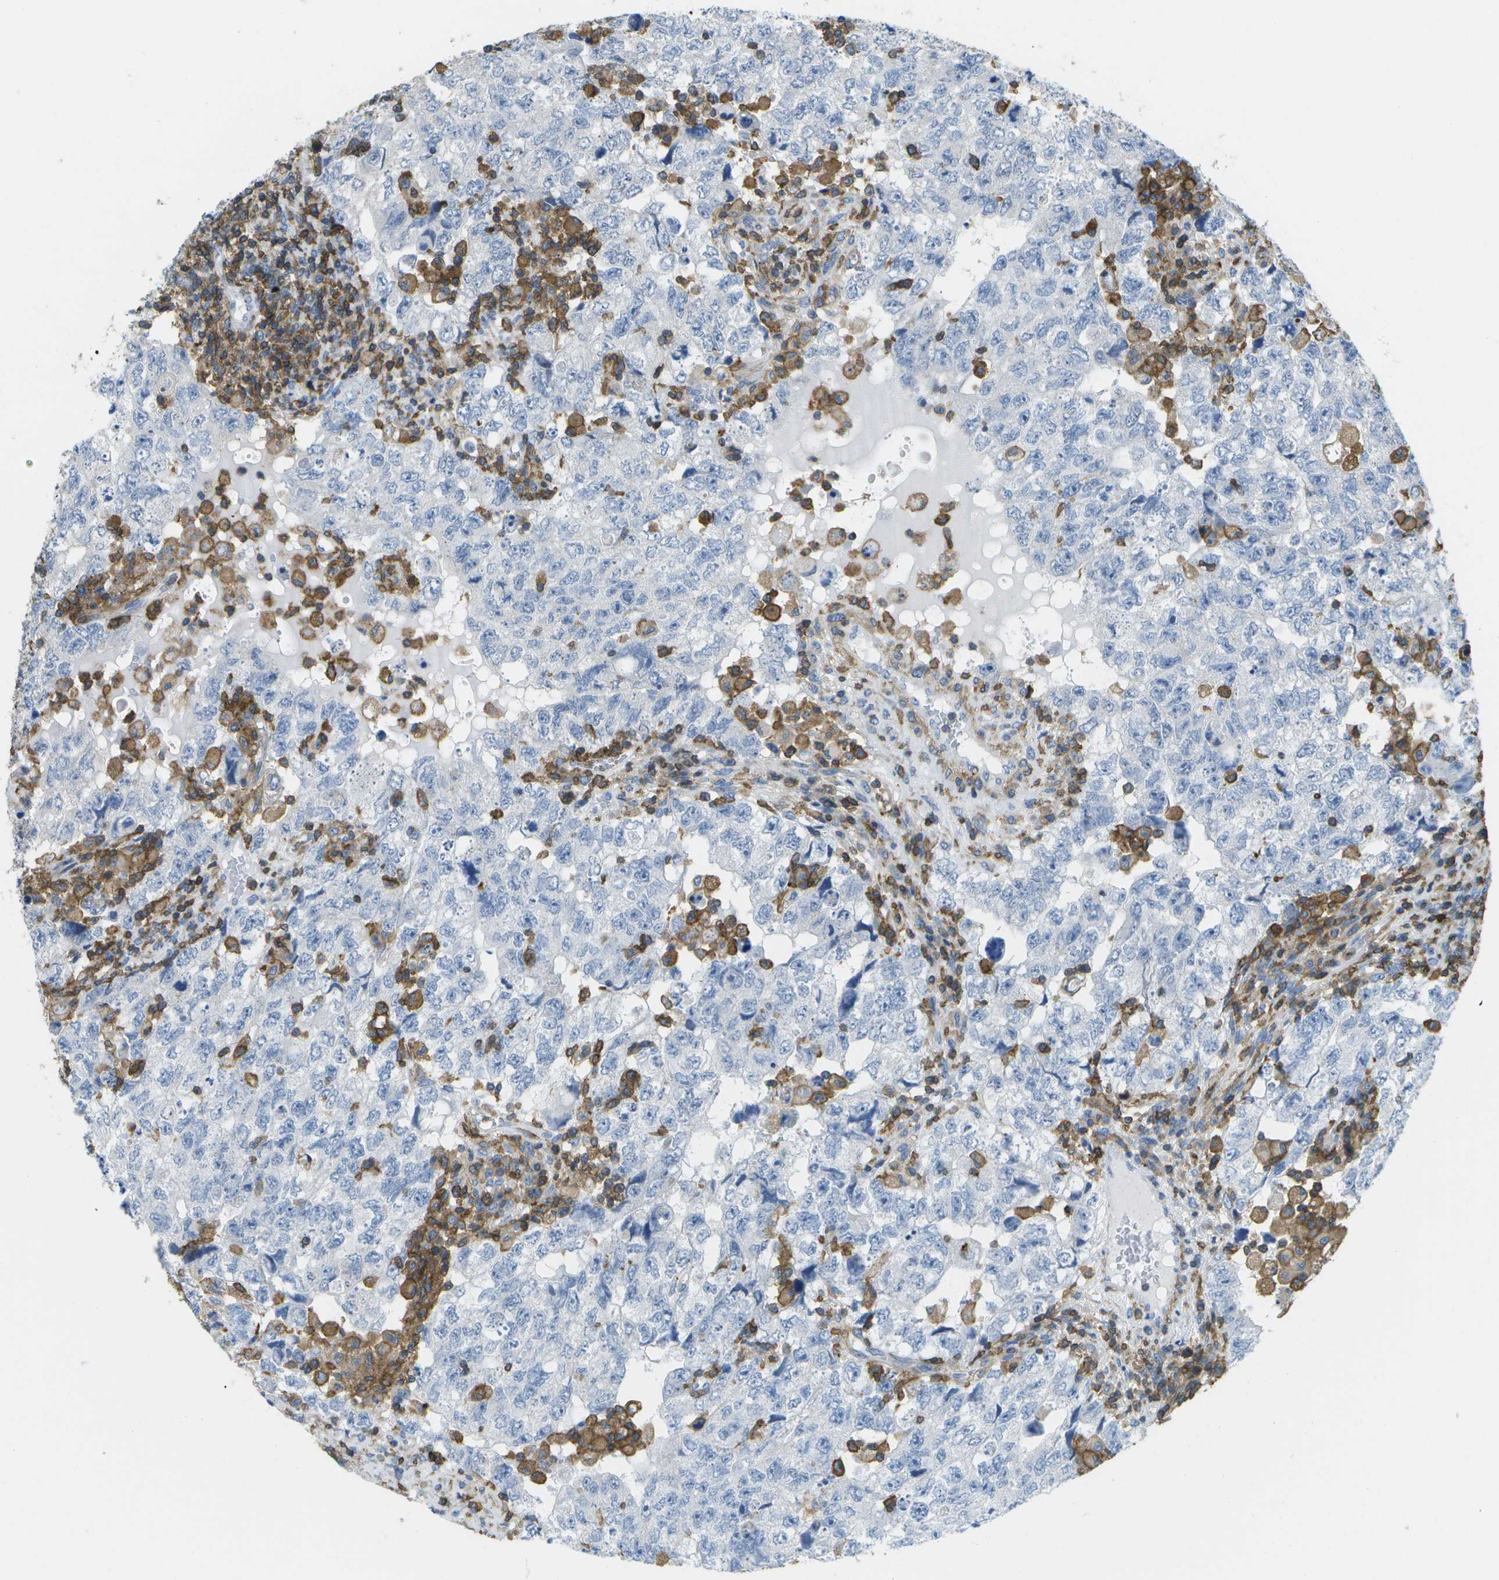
{"staining": {"intensity": "negative", "quantity": "none", "location": "none"}, "tissue": "testis cancer", "cell_type": "Tumor cells", "image_type": "cancer", "snomed": [{"axis": "morphology", "description": "Seminoma, NOS"}, {"axis": "topography", "description": "Testis"}], "caption": "Testis cancer (seminoma) was stained to show a protein in brown. There is no significant staining in tumor cells.", "gene": "RCSD1", "patient": {"sex": "male", "age": 22}}